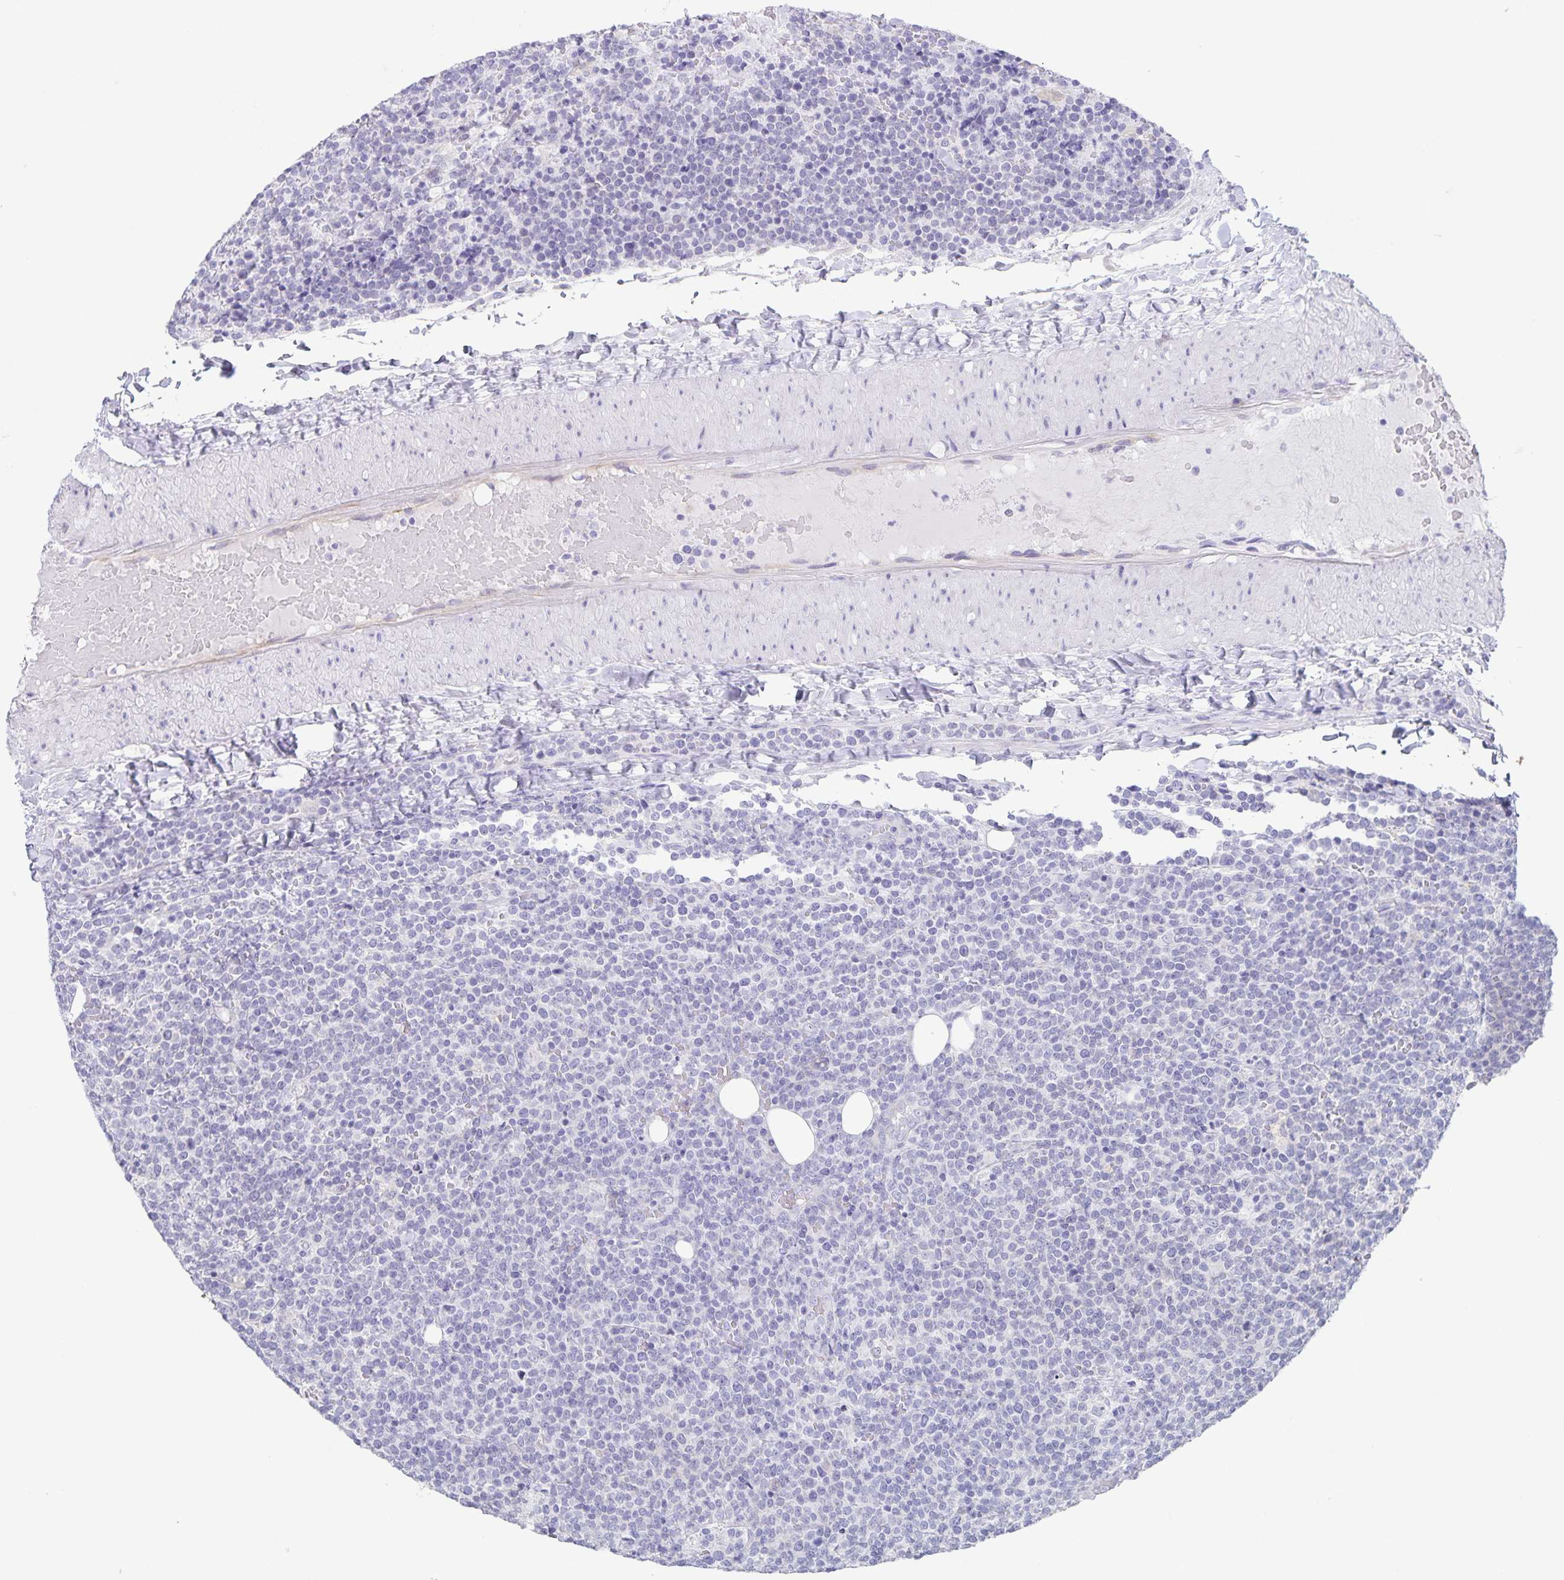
{"staining": {"intensity": "negative", "quantity": "none", "location": "none"}, "tissue": "lymphoma", "cell_type": "Tumor cells", "image_type": "cancer", "snomed": [{"axis": "morphology", "description": "Malignant lymphoma, non-Hodgkin's type, High grade"}, {"axis": "topography", "description": "Lymph node"}], "caption": "Protein analysis of lymphoma exhibits no significant staining in tumor cells.", "gene": "AQP4", "patient": {"sex": "male", "age": 61}}